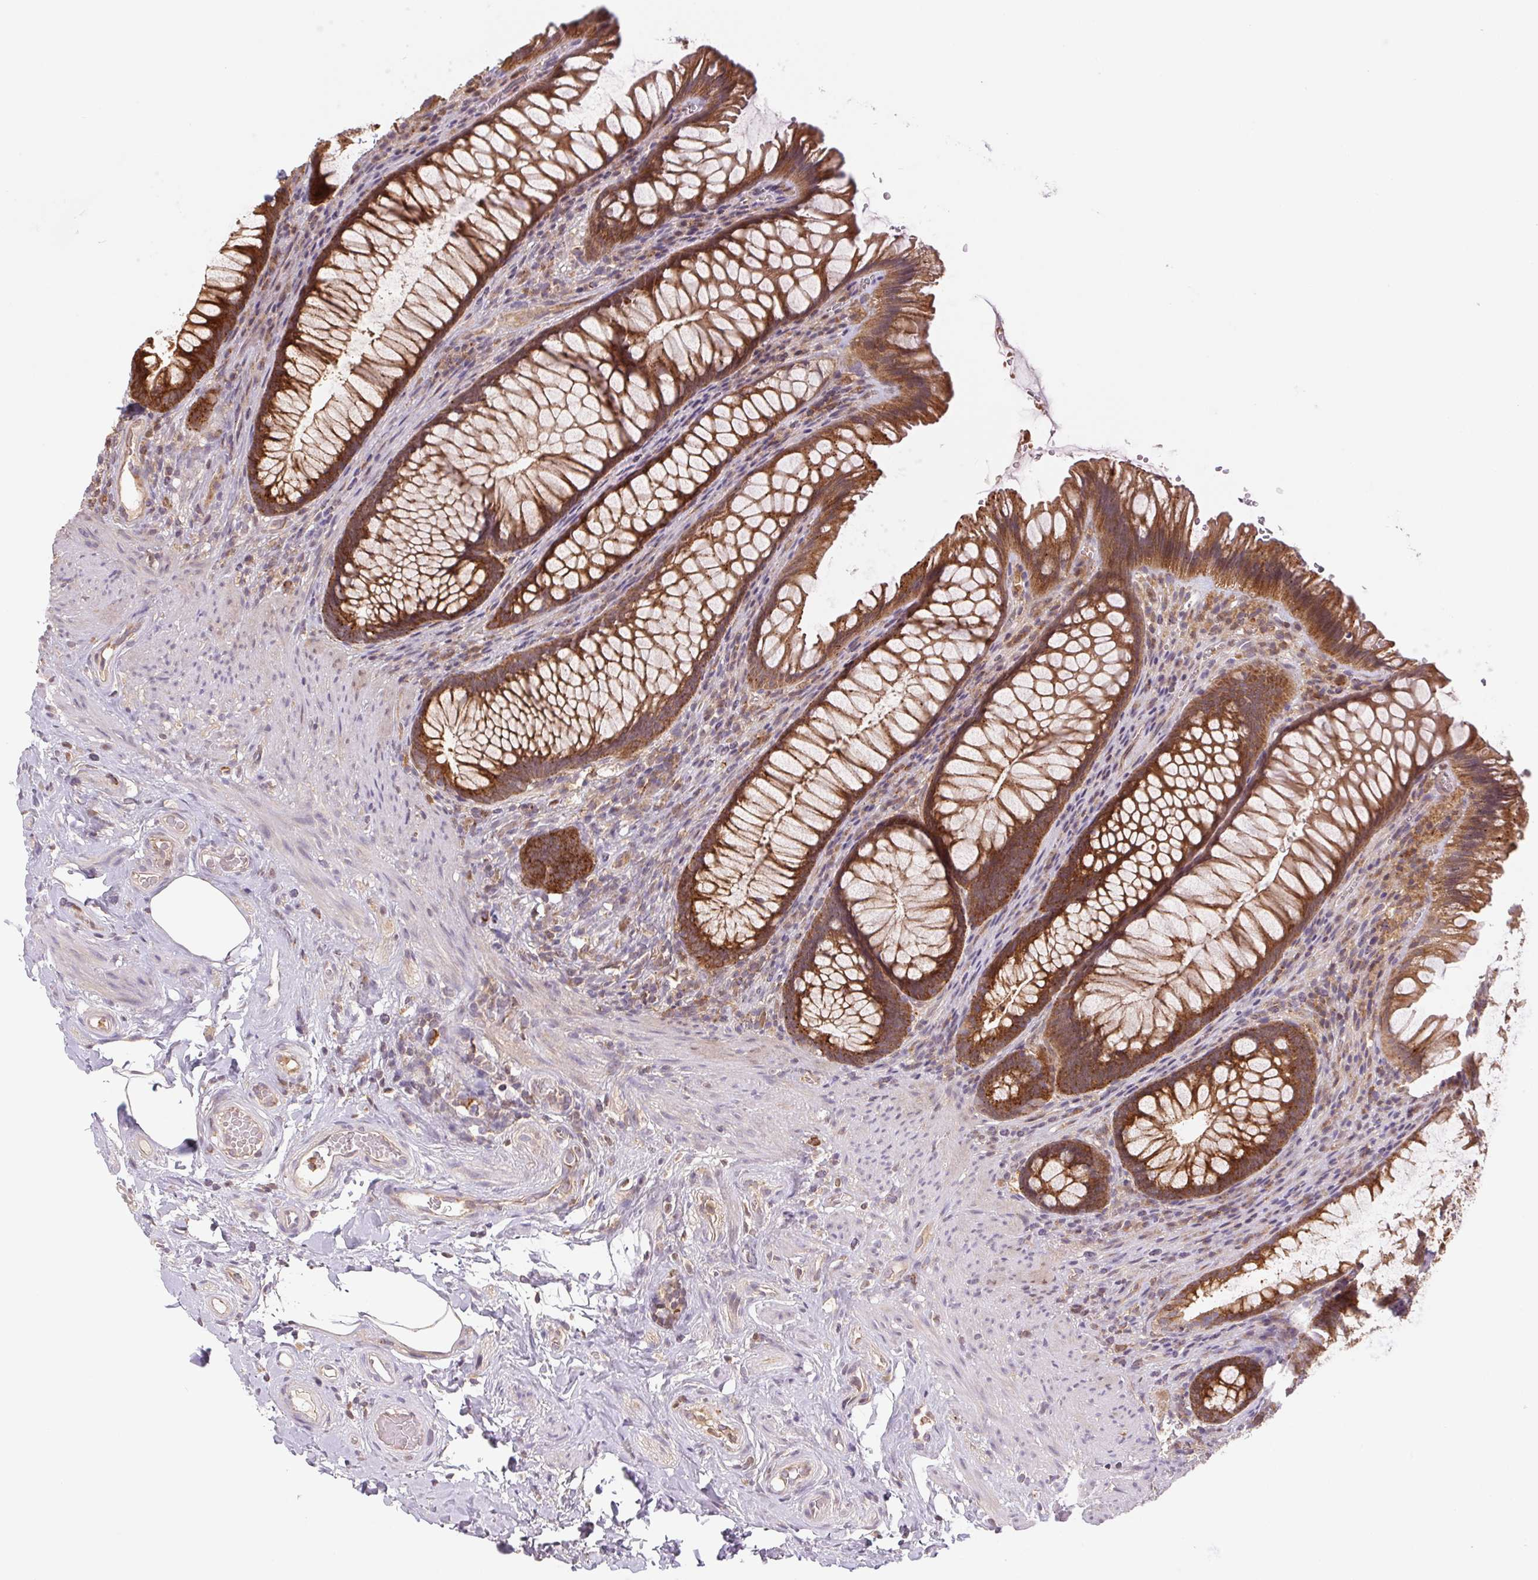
{"staining": {"intensity": "strong", "quantity": ">75%", "location": "cytoplasmic/membranous"}, "tissue": "rectum", "cell_type": "Glandular cells", "image_type": "normal", "snomed": [{"axis": "morphology", "description": "Normal tissue, NOS"}, {"axis": "topography", "description": "Rectum"}], "caption": "A high-resolution histopathology image shows immunohistochemistry (IHC) staining of unremarkable rectum, which reveals strong cytoplasmic/membranous positivity in approximately >75% of glandular cells.", "gene": "MTHFD1L", "patient": {"sex": "male", "age": 53}}